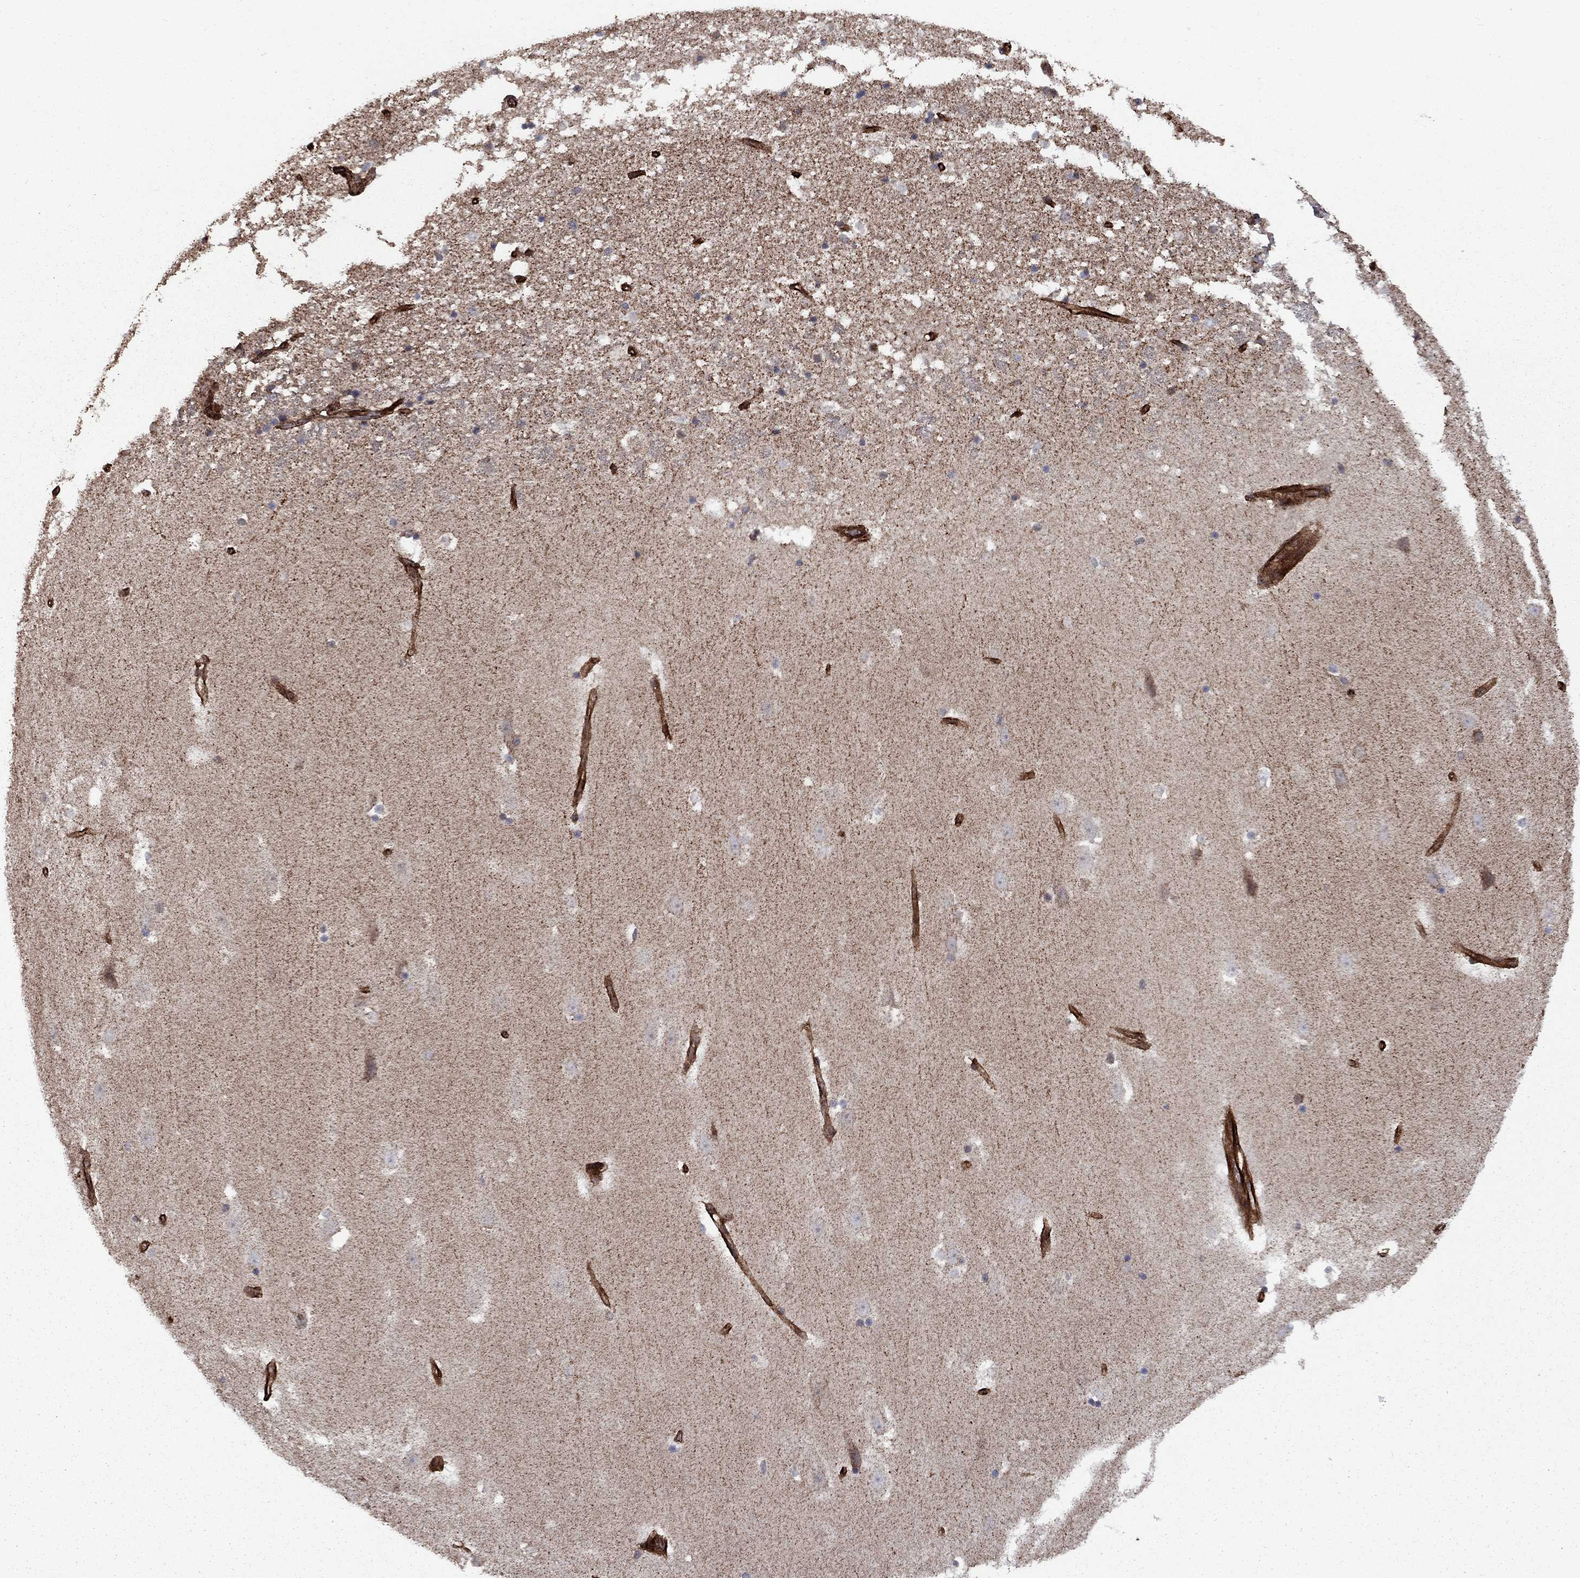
{"staining": {"intensity": "negative", "quantity": "none", "location": "none"}, "tissue": "hippocampus", "cell_type": "Glial cells", "image_type": "normal", "snomed": [{"axis": "morphology", "description": "Normal tissue, NOS"}, {"axis": "topography", "description": "Hippocampus"}], "caption": "Glial cells show no significant staining in unremarkable hippocampus. The staining is performed using DAB (3,3'-diaminobenzidine) brown chromogen with nuclei counter-stained in using hematoxylin.", "gene": "COL18A1", "patient": {"sex": "male", "age": 49}}